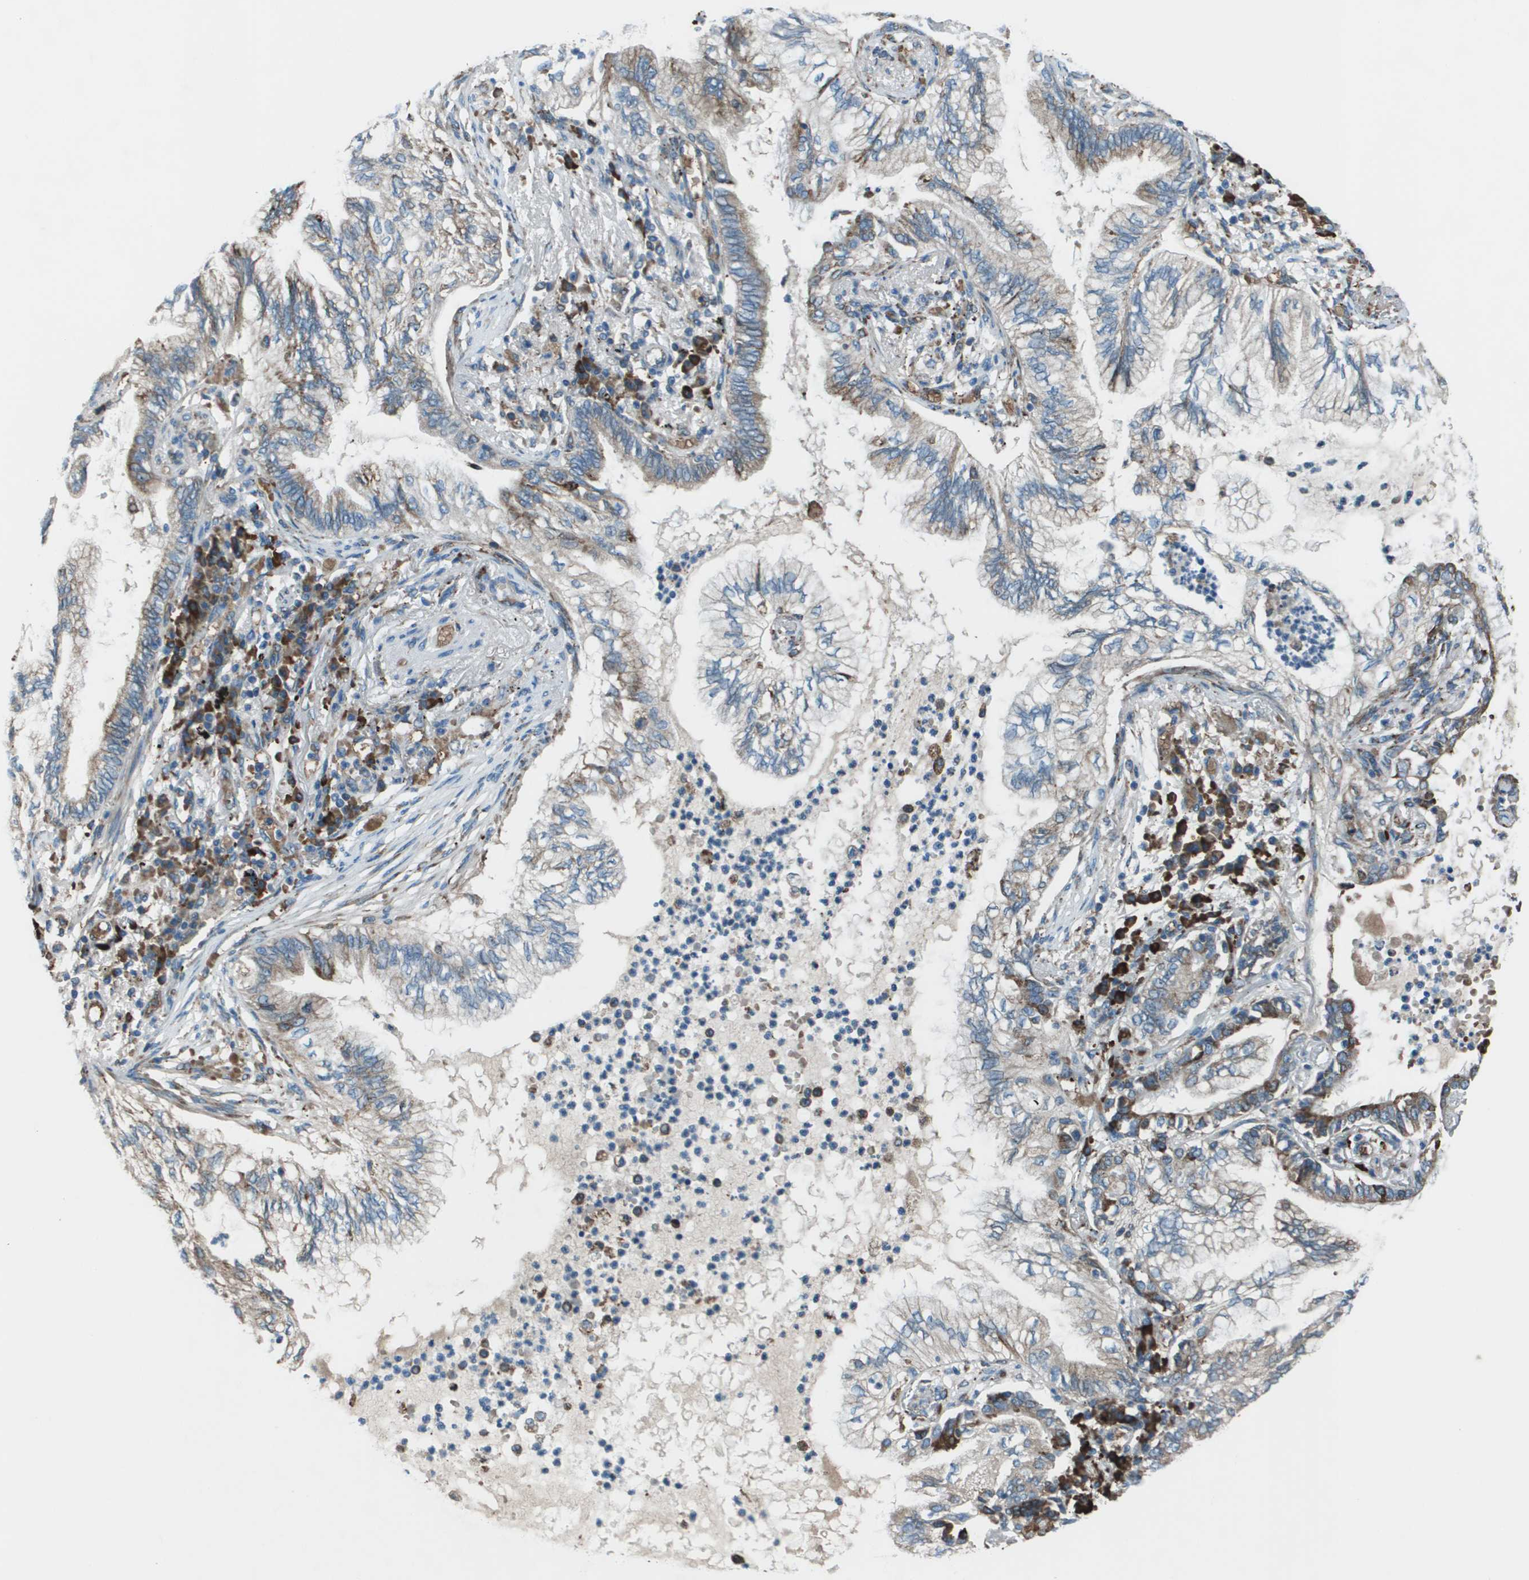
{"staining": {"intensity": "moderate", "quantity": "<25%", "location": "cytoplasmic/membranous"}, "tissue": "lung cancer", "cell_type": "Tumor cells", "image_type": "cancer", "snomed": [{"axis": "morphology", "description": "Normal tissue, NOS"}, {"axis": "morphology", "description": "Adenocarcinoma, NOS"}, {"axis": "topography", "description": "Bronchus"}, {"axis": "topography", "description": "Lung"}], "caption": "The image shows staining of lung adenocarcinoma, revealing moderate cytoplasmic/membranous protein positivity (brown color) within tumor cells.", "gene": "UTS2", "patient": {"sex": "female", "age": 70}}